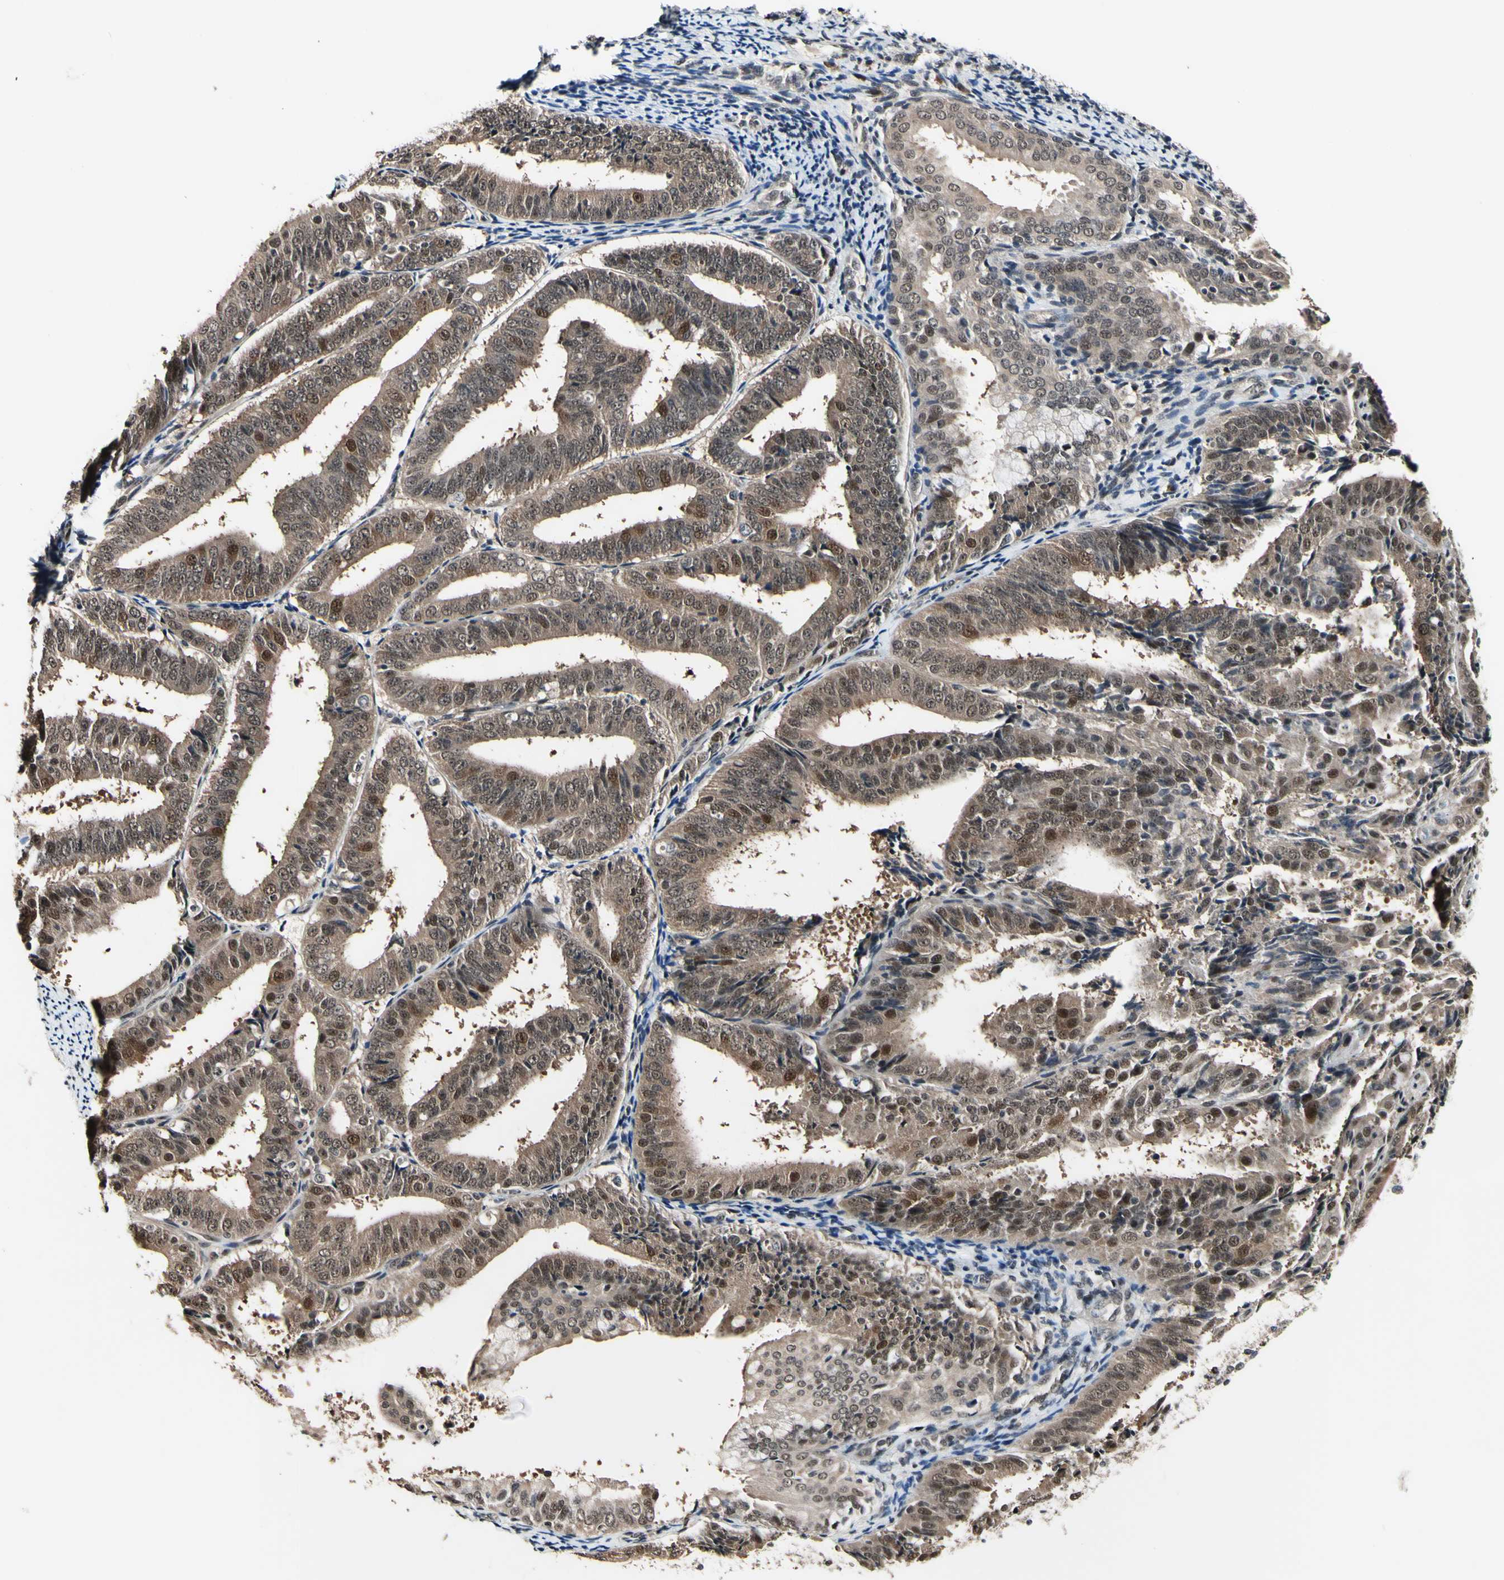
{"staining": {"intensity": "weak", "quantity": ">75%", "location": "cytoplasmic/membranous"}, "tissue": "endometrial cancer", "cell_type": "Tumor cells", "image_type": "cancer", "snomed": [{"axis": "morphology", "description": "Adenocarcinoma, NOS"}, {"axis": "topography", "description": "Endometrium"}], "caption": "A brown stain highlights weak cytoplasmic/membranous positivity of a protein in endometrial adenocarcinoma tumor cells.", "gene": "PSMD10", "patient": {"sex": "female", "age": 63}}